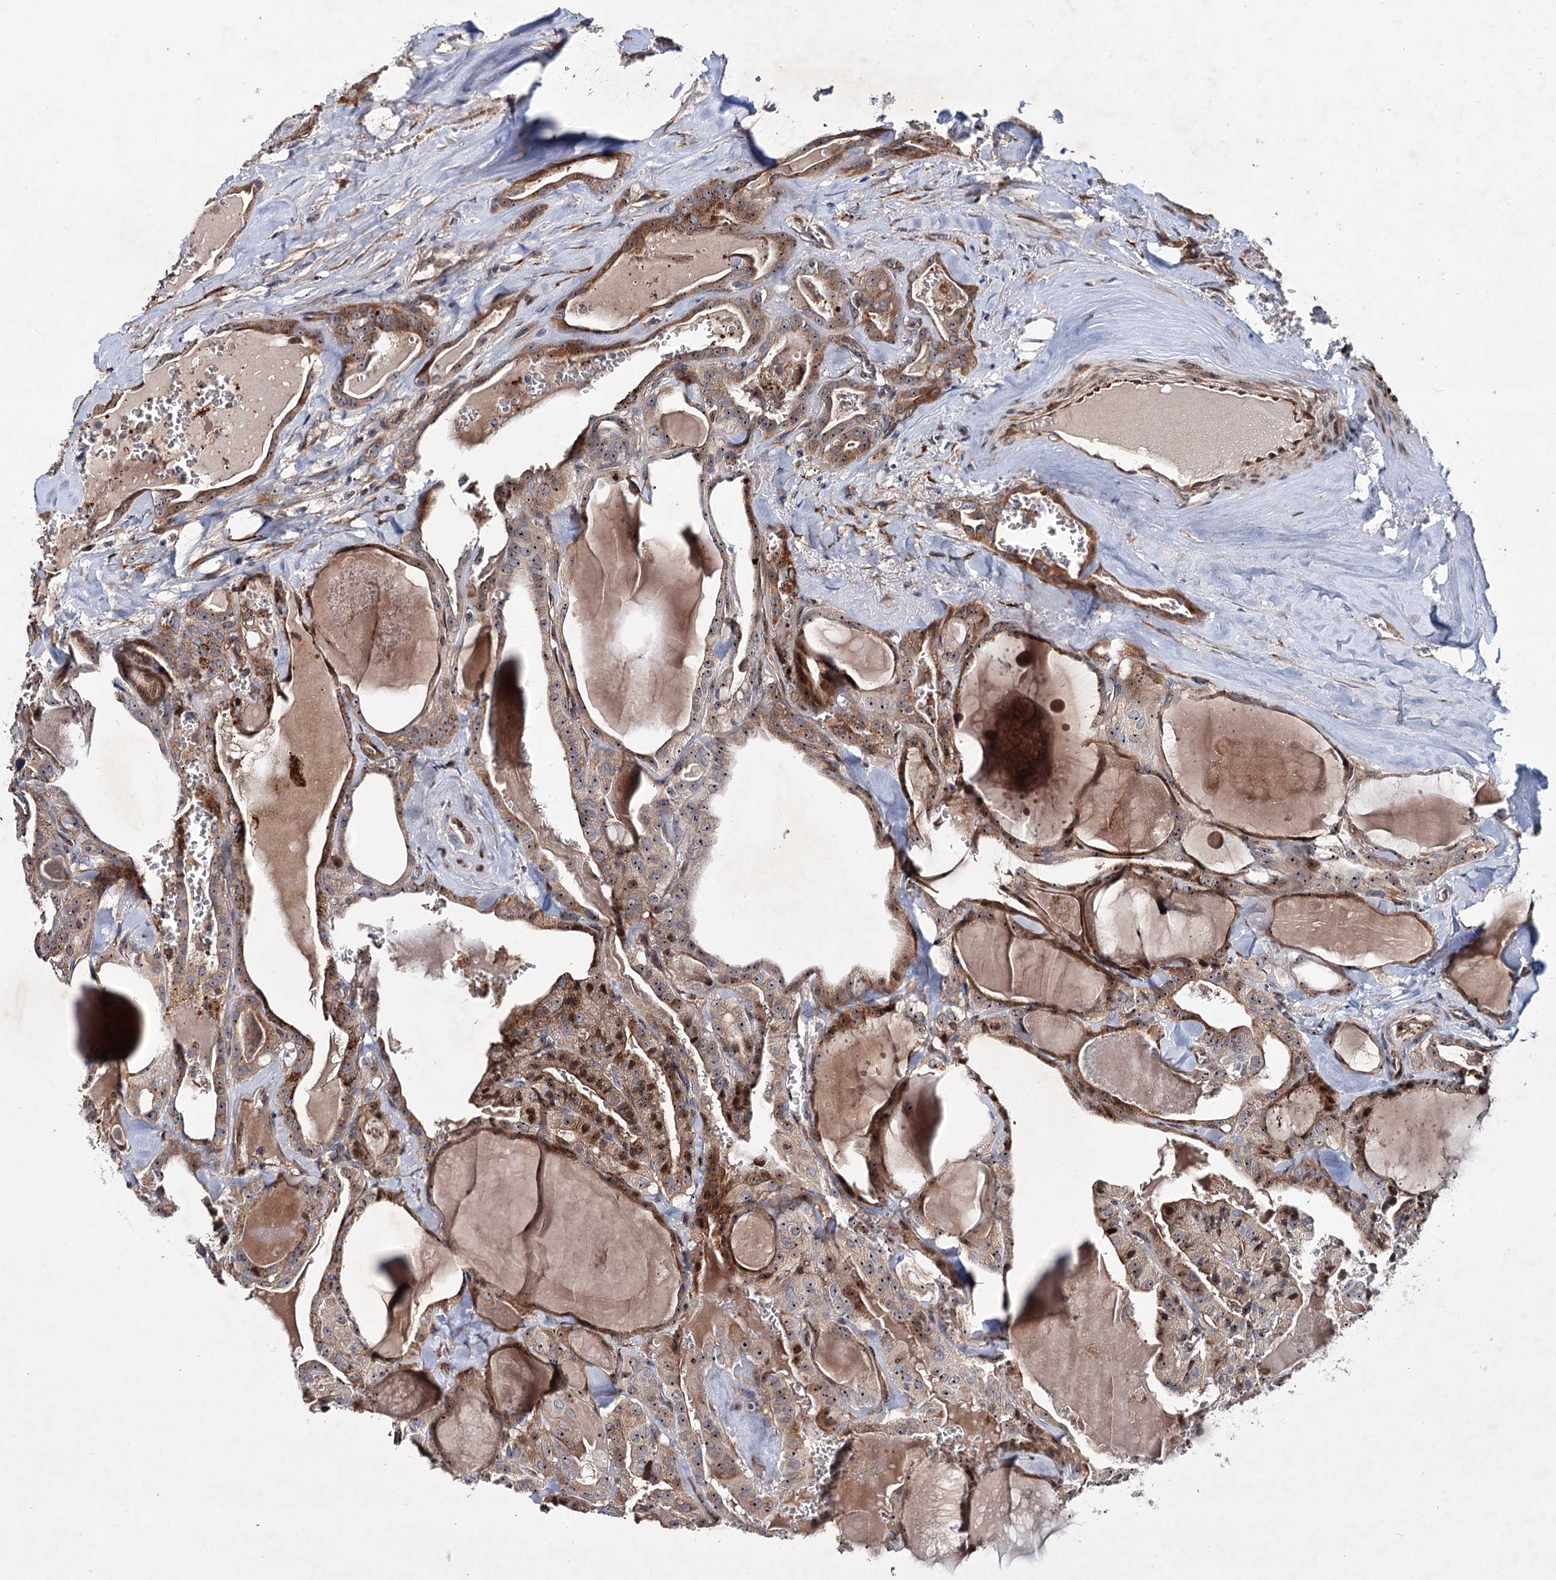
{"staining": {"intensity": "moderate", "quantity": ">75%", "location": "cytoplasmic/membranous,nuclear"}, "tissue": "thyroid cancer", "cell_type": "Tumor cells", "image_type": "cancer", "snomed": [{"axis": "morphology", "description": "Papillary adenocarcinoma, NOS"}, {"axis": "topography", "description": "Thyroid gland"}], "caption": "An immunohistochemistry (IHC) image of neoplastic tissue is shown. Protein staining in brown shows moderate cytoplasmic/membranous and nuclear positivity in thyroid cancer within tumor cells.", "gene": "PTDSS2", "patient": {"sex": "male", "age": 52}}